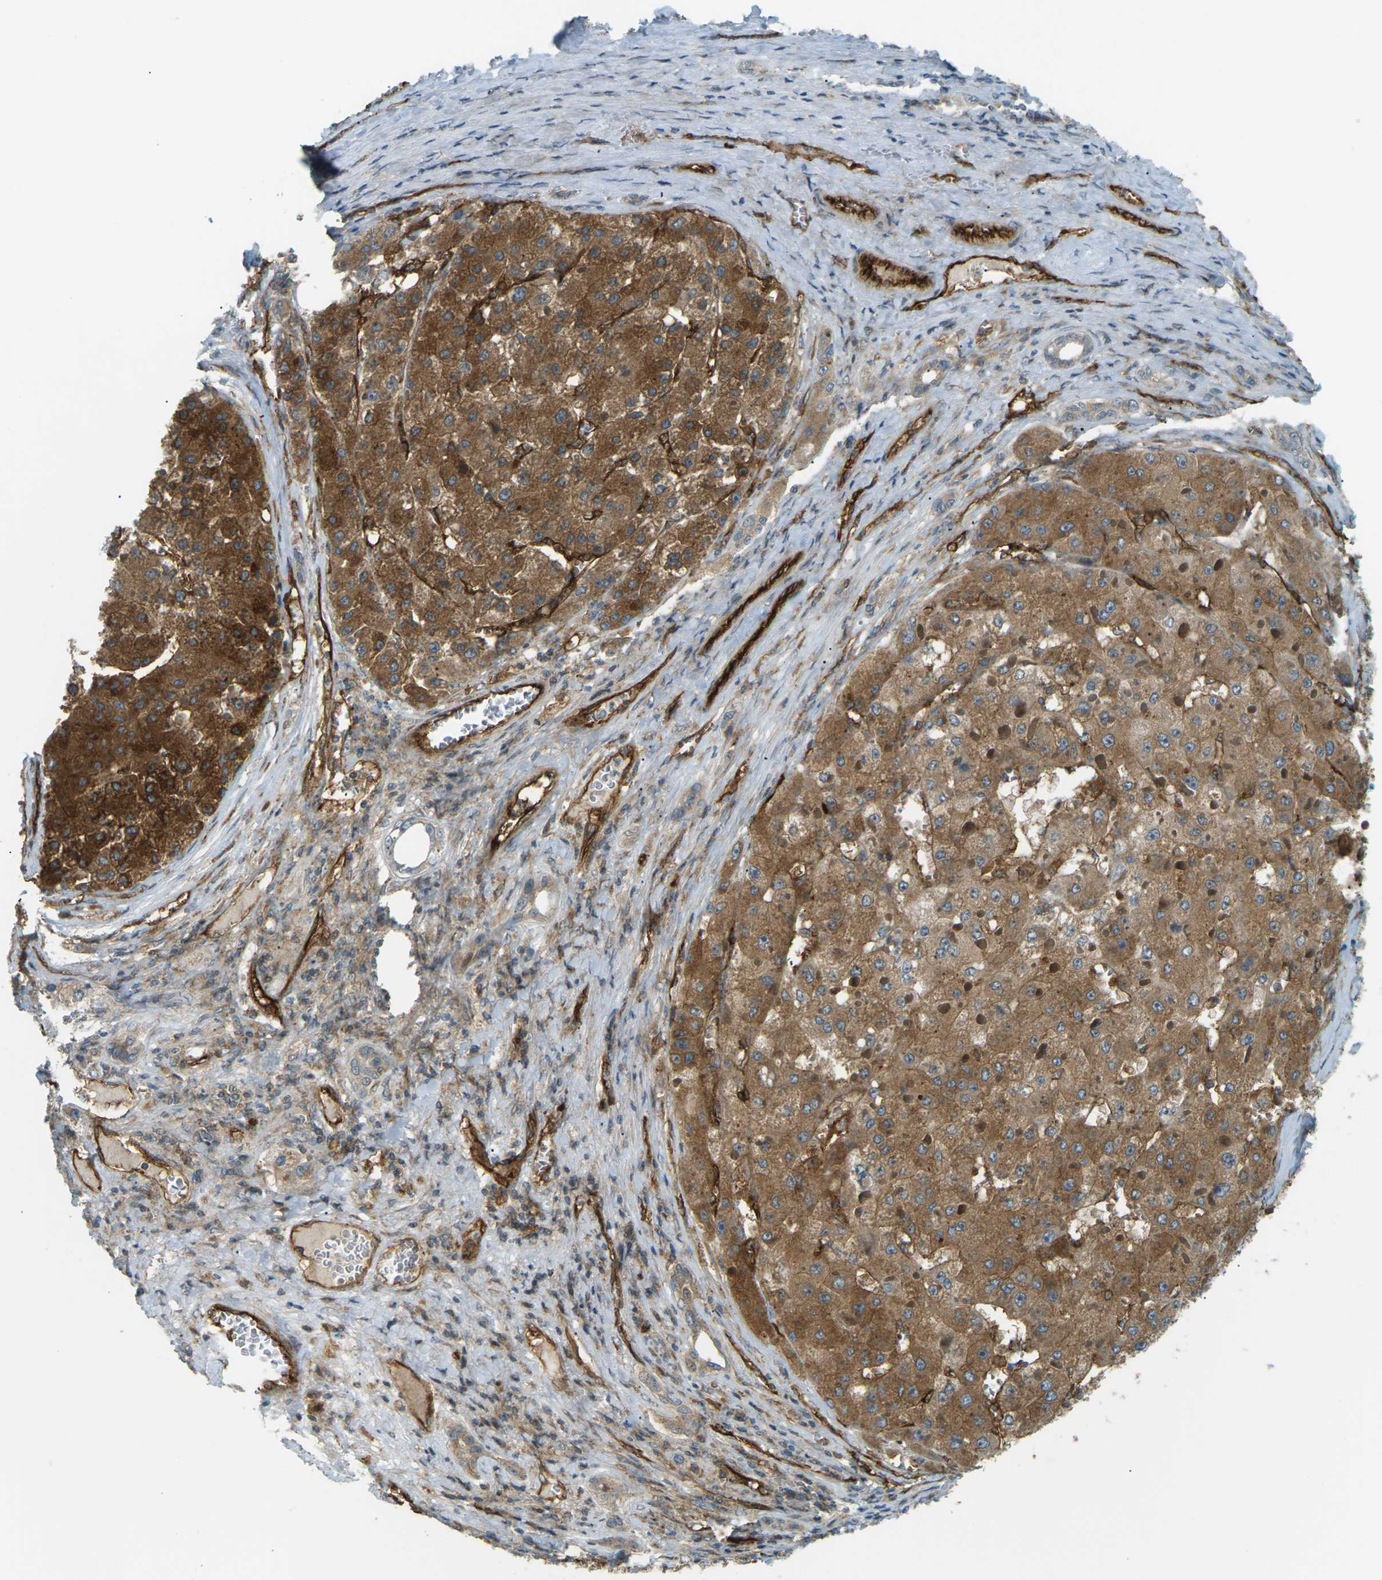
{"staining": {"intensity": "strong", "quantity": ">75%", "location": "cytoplasmic/membranous"}, "tissue": "liver cancer", "cell_type": "Tumor cells", "image_type": "cancer", "snomed": [{"axis": "morphology", "description": "Carcinoma, Hepatocellular, NOS"}, {"axis": "topography", "description": "Liver"}], "caption": "Hepatocellular carcinoma (liver) stained with a protein marker demonstrates strong staining in tumor cells.", "gene": "S1PR1", "patient": {"sex": "female", "age": 73}}